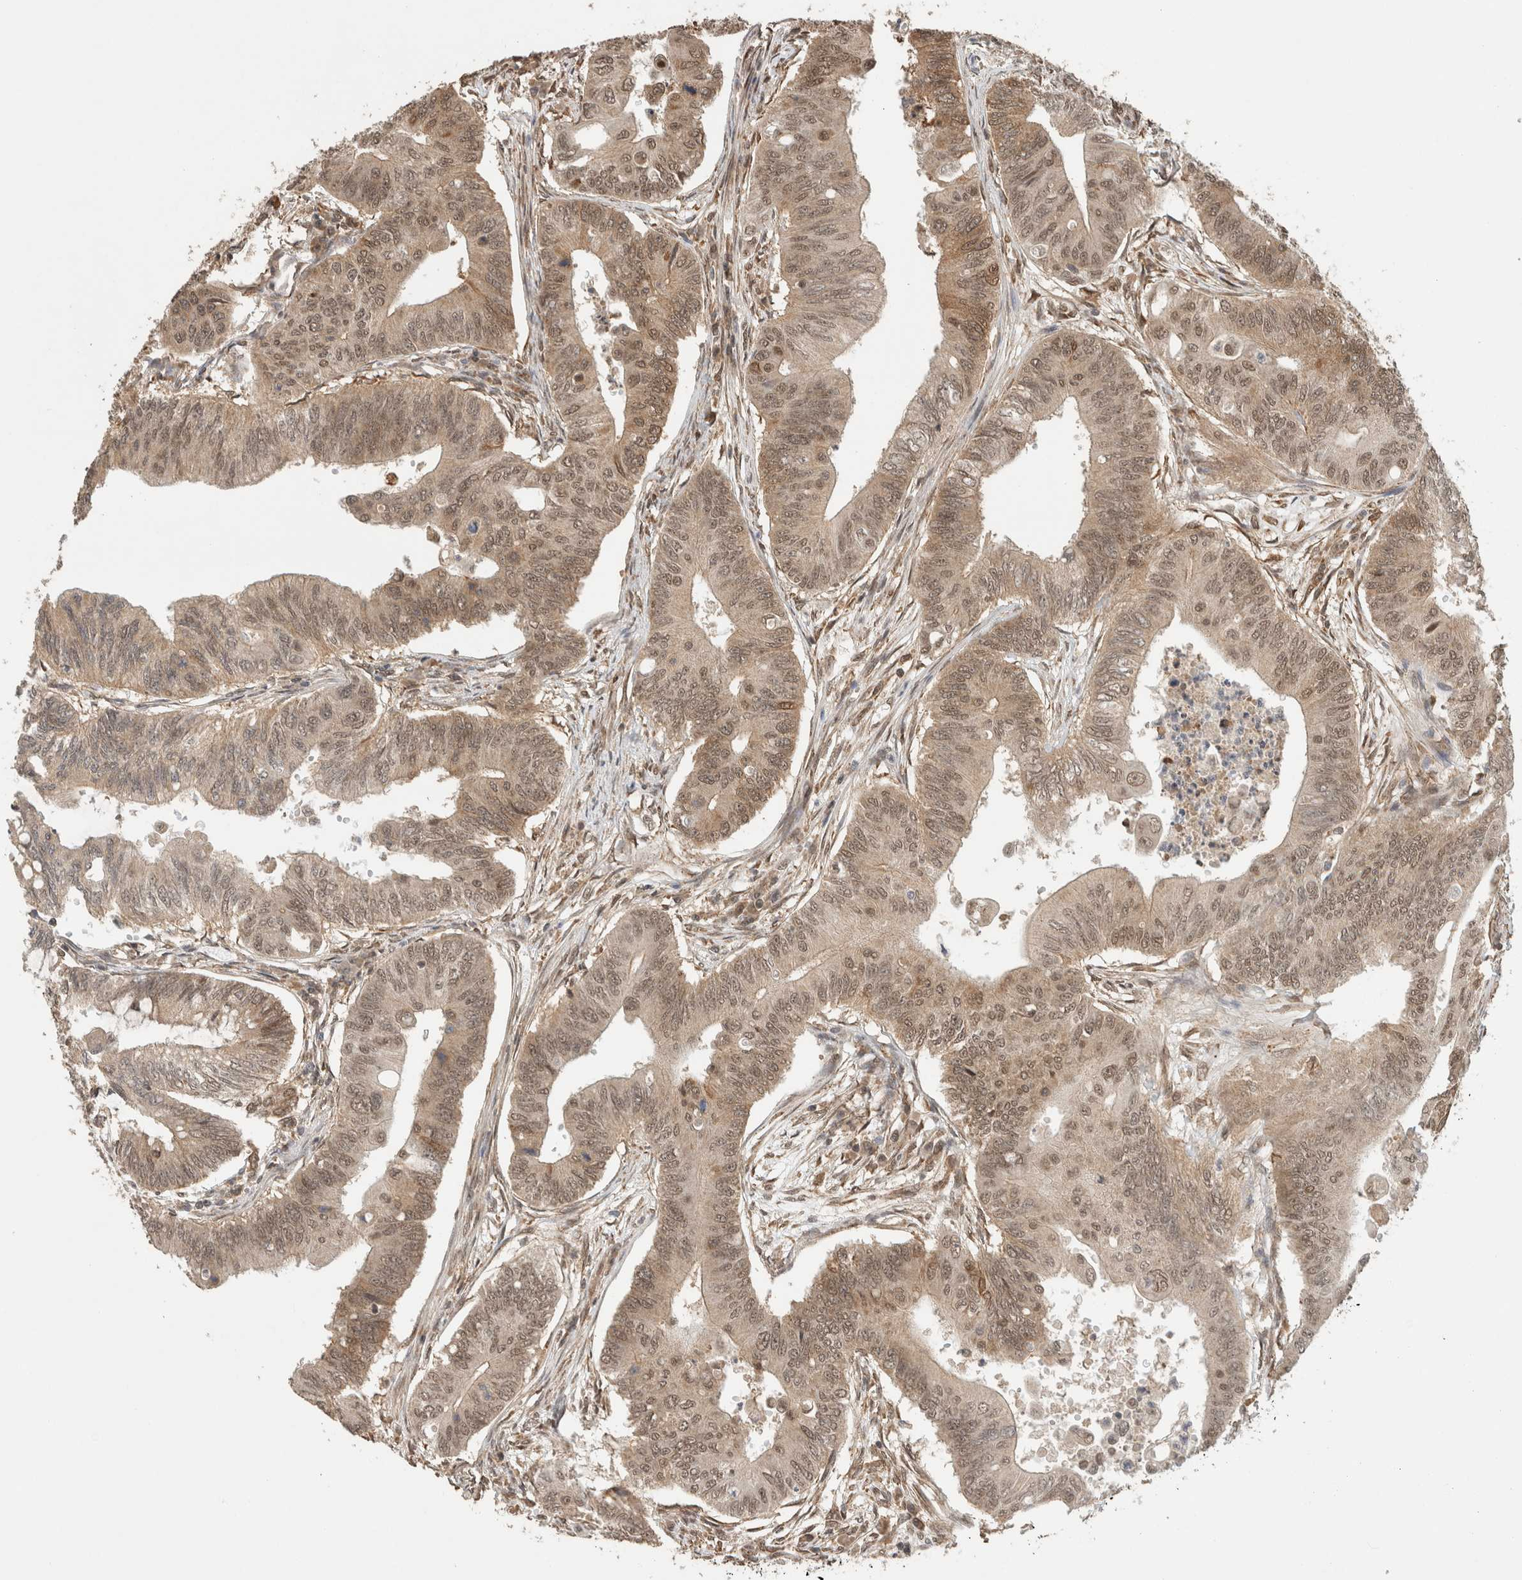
{"staining": {"intensity": "moderate", "quantity": ">75%", "location": "cytoplasmic/membranous,nuclear"}, "tissue": "colorectal cancer", "cell_type": "Tumor cells", "image_type": "cancer", "snomed": [{"axis": "morphology", "description": "Adenoma, NOS"}, {"axis": "morphology", "description": "Adenocarcinoma, NOS"}, {"axis": "topography", "description": "Colon"}], "caption": "Human colorectal cancer stained for a protein (brown) reveals moderate cytoplasmic/membranous and nuclear positive positivity in about >75% of tumor cells.", "gene": "C1orf21", "patient": {"sex": "male", "age": 79}}